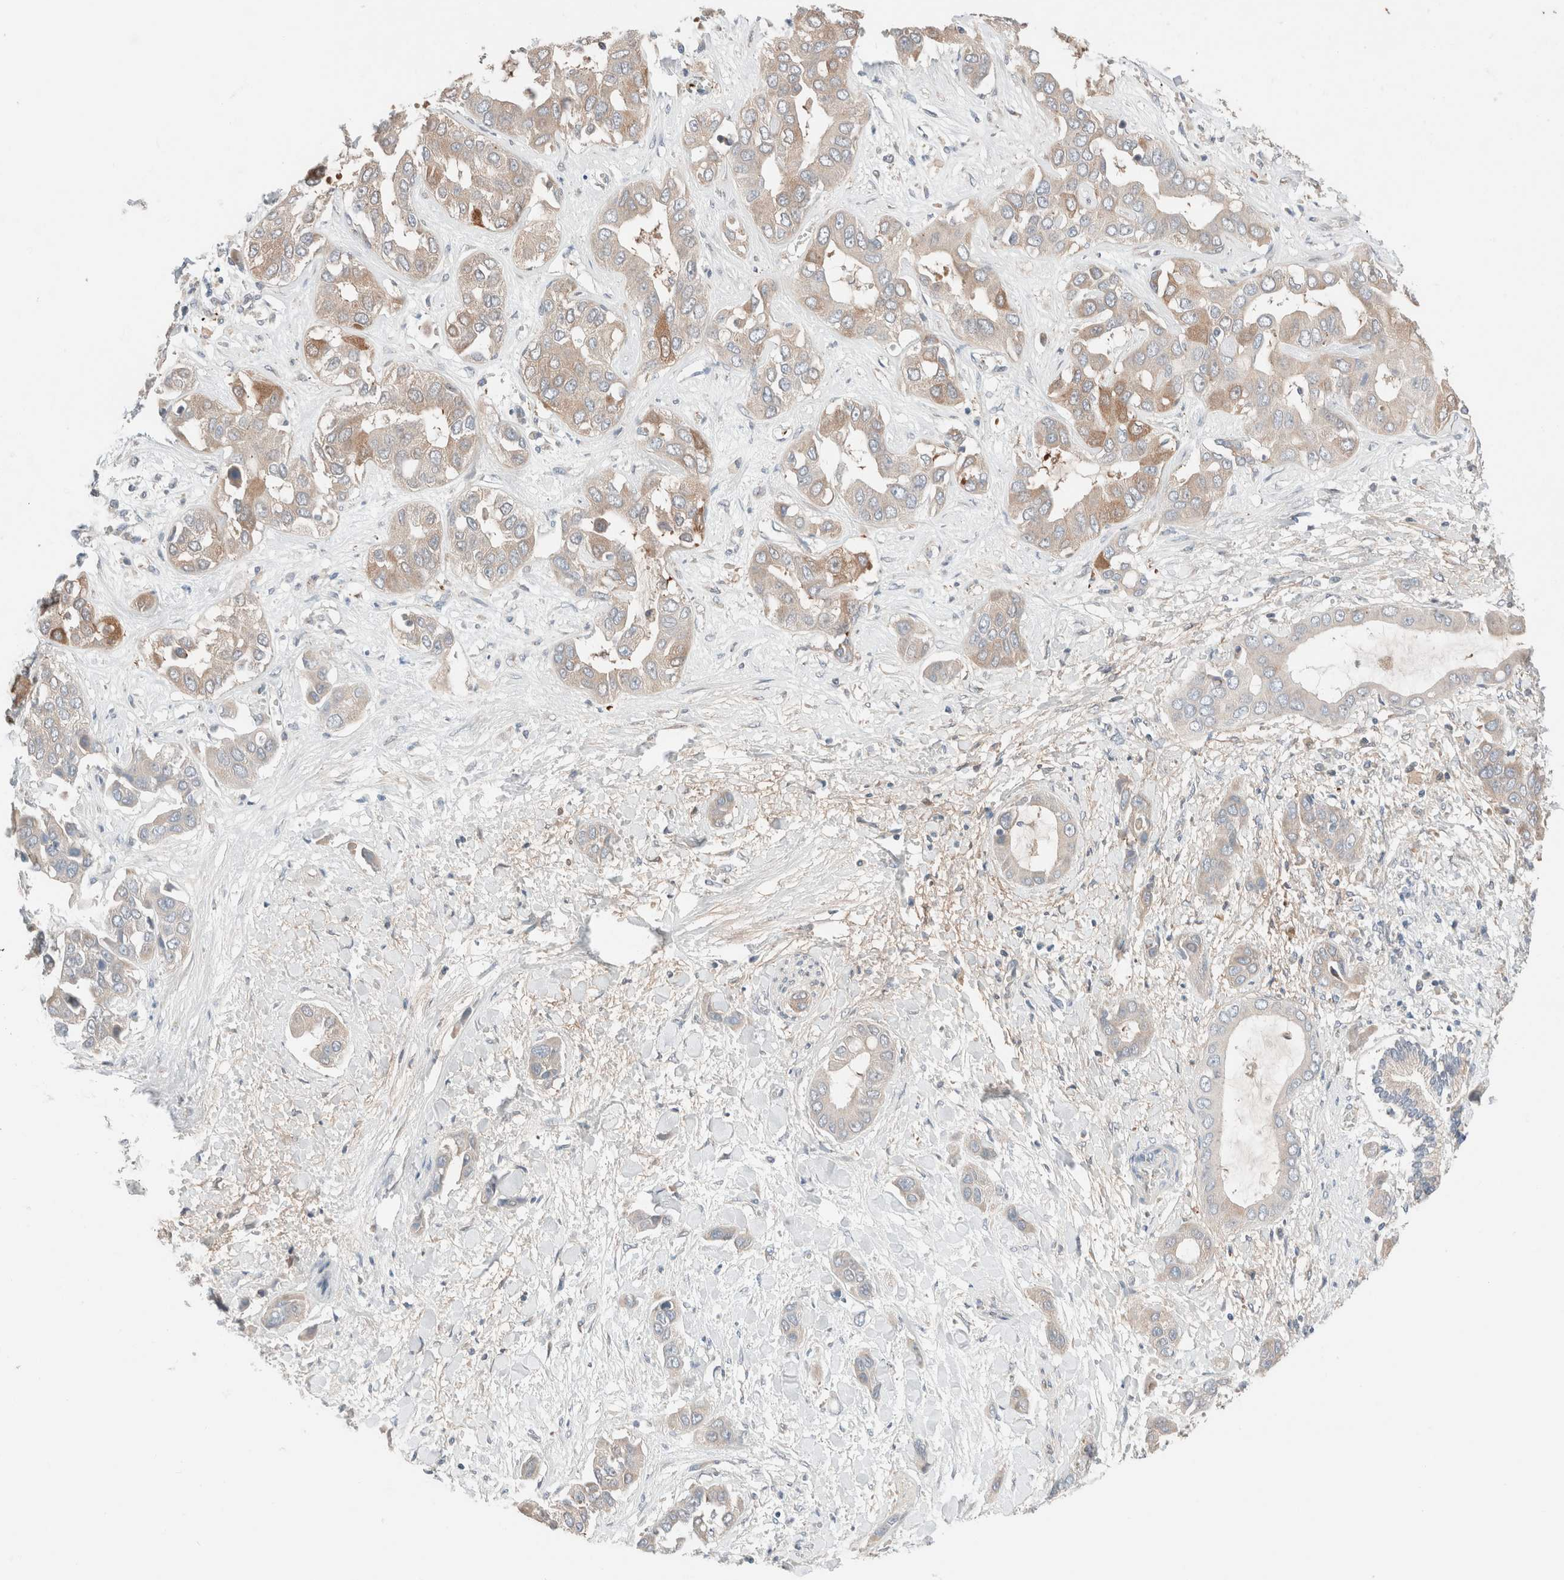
{"staining": {"intensity": "moderate", "quantity": "<25%", "location": "cytoplasmic/membranous"}, "tissue": "liver cancer", "cell_type": "Tumor cells", "image_type": "cancer", "snomed": [{"axis": "morphology", "description": "Cholangiocarcinoma"}, {"axis": "topography", "description": "Liver"}], "caption": "There is low levels of moderate cytoplasmic/membranous staining in tumor cells of liver cholangiocarcinoma, as demonstrated by immunohistochemical staining (brown color).", "gene": "PCM1", "patient": {"sex": "female", "age": 52}}